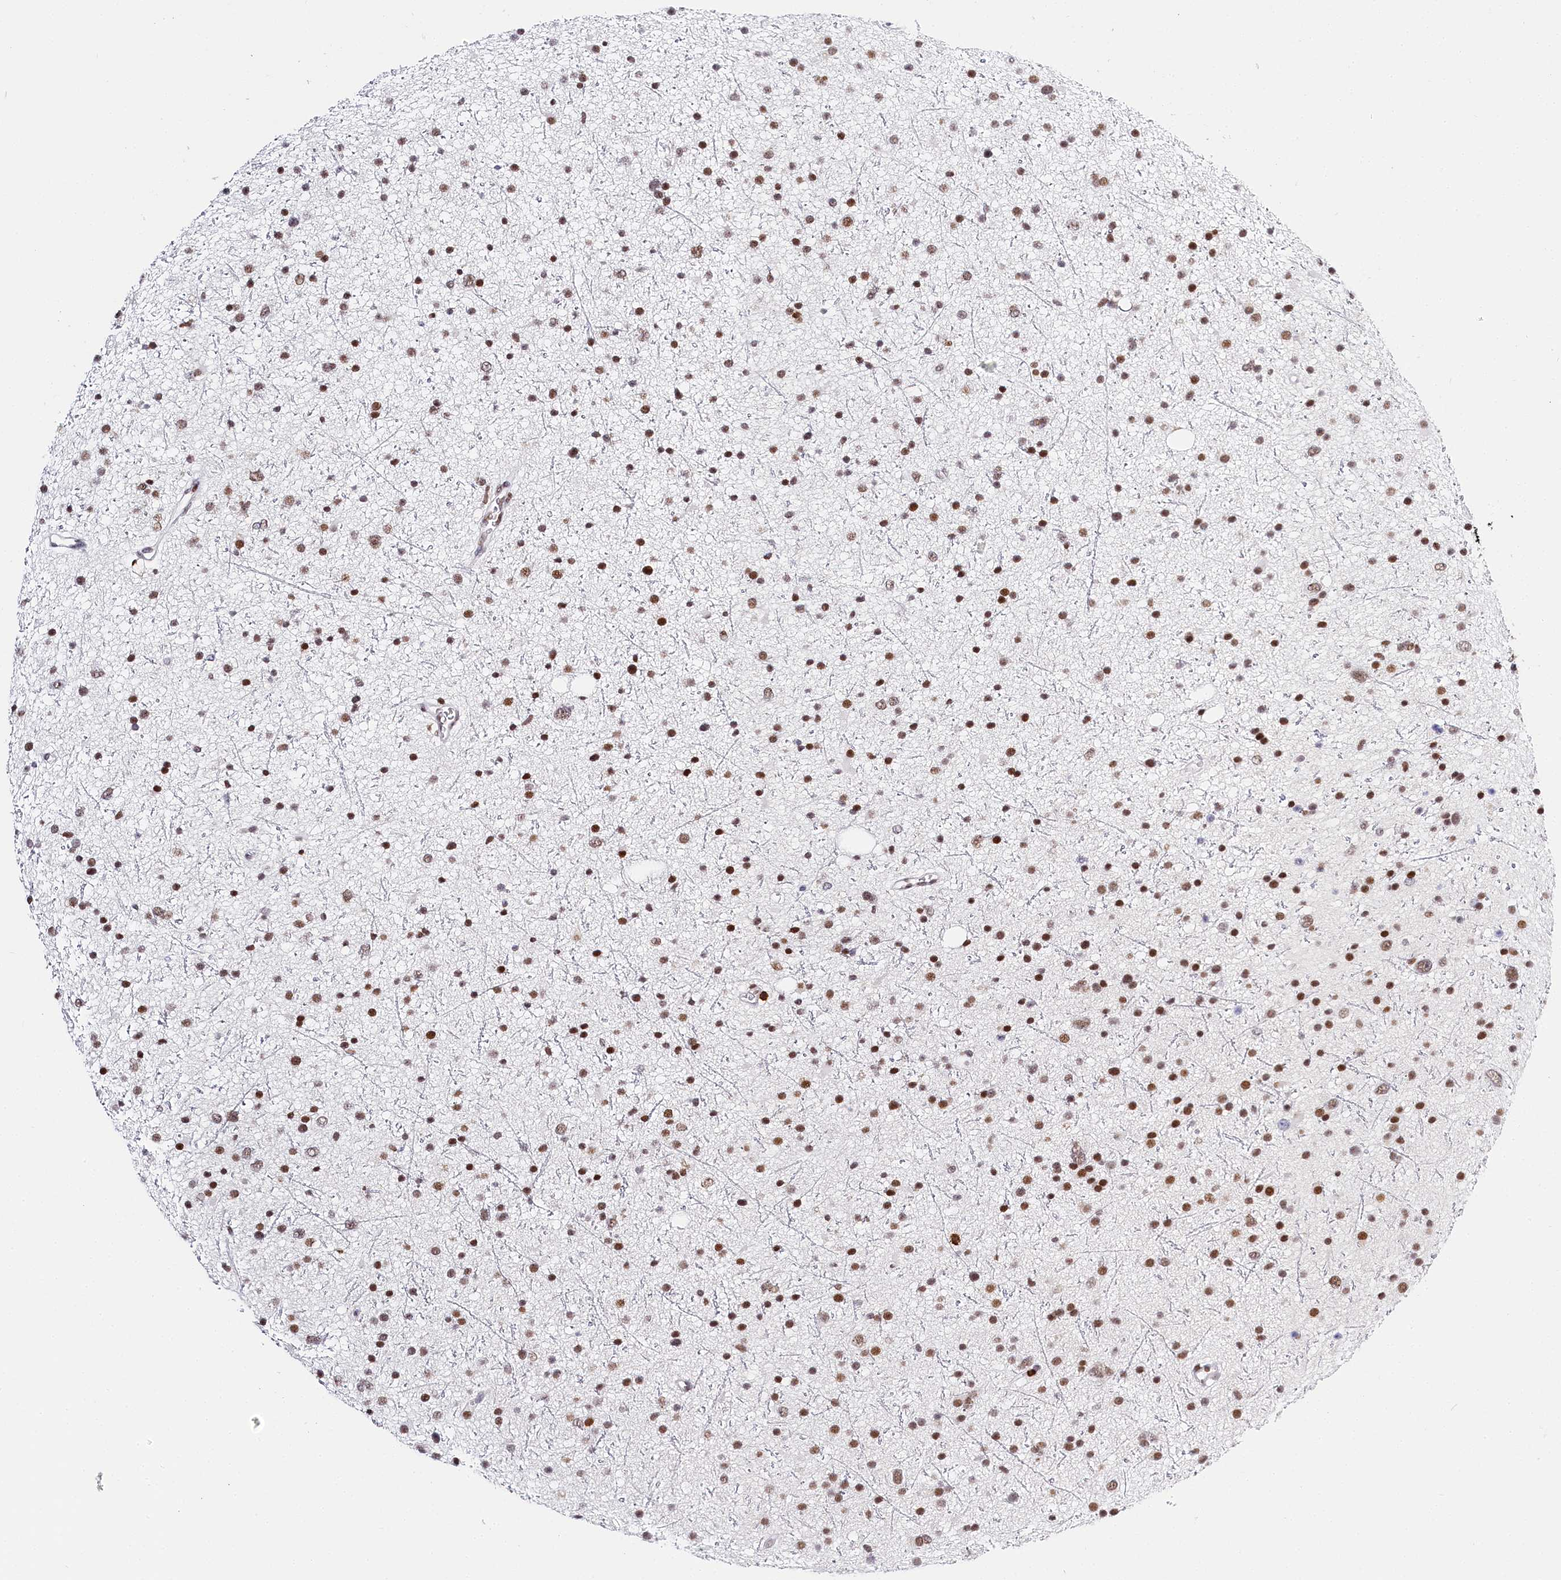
{"staining": {"intensity": "moderate", "quantity": ">75%", "location": "nuclear"}, "tissue": "glioma", "cell_type": "Tumor cells", "image_type": "cancer", "snomed": [{"axis": "morphology", "description": "Glioma, malignant, Low grade"}, {"axis": "topography", "description": "Cerebral cortex"}], "caption": "A medium amount of moderate nuclear expression is appreciated in about >75% of tumor cells in malignant glioma (low-grade) tissue.", "gene": "BARD1", "patient": {"sex": "female", "age": 39}}